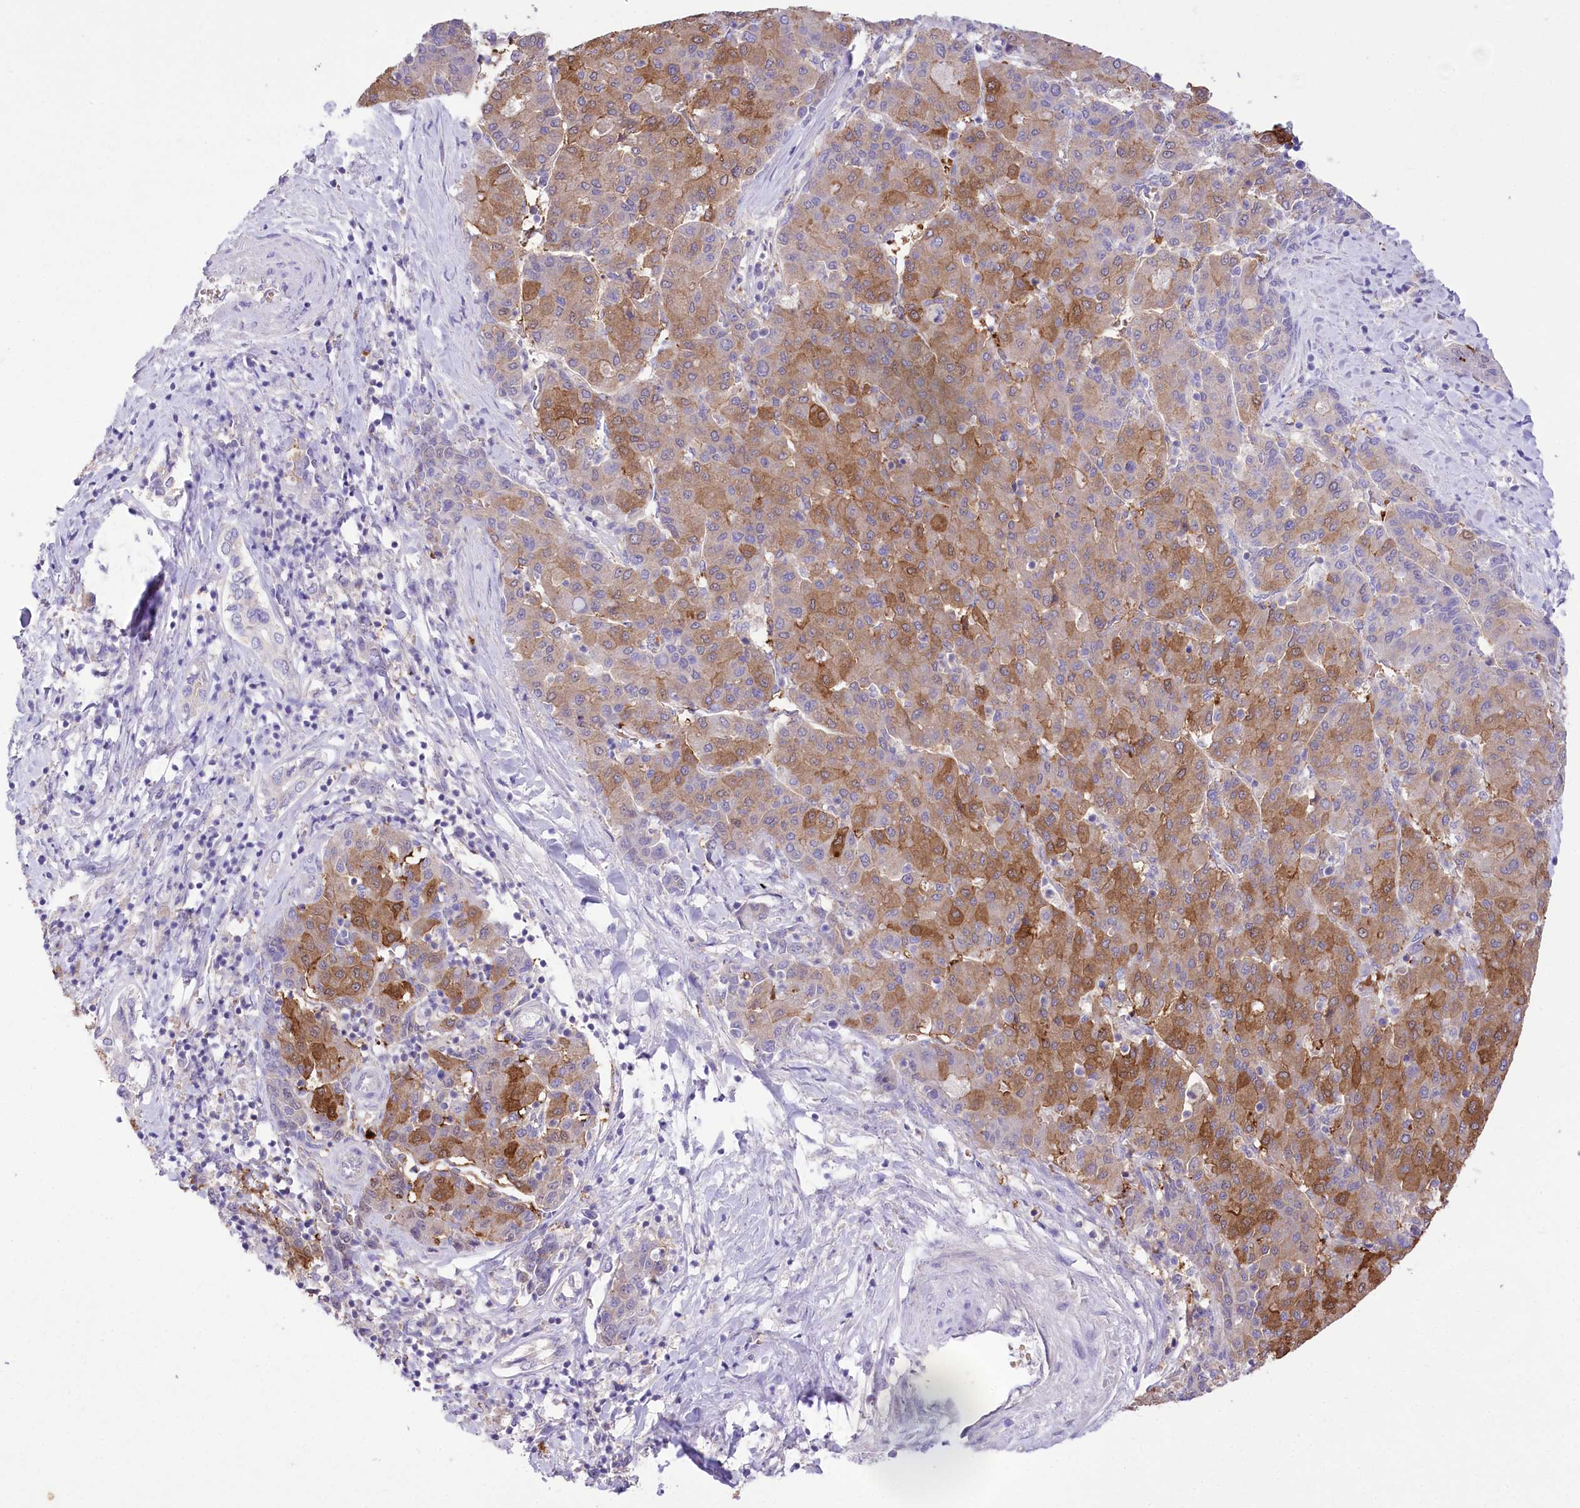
{"staining": {"intensity": "moderate", "quantity": "25%-75%", "location": "cytoplasmic/membranous"}, "tissue": "liver cancer", "cell_type": "Tumor cells", "image_type": "cancer", "snomed": [{"axis": "morphology", "description": "Carcinoma, Hepatocellular, NOS"}, {"axis": "topography", "description": "Liver"}], "caption": "IHC histopathology image of neoplastic tissue: human hepatocellular carcinoma (liver) stained using IHC reveals medium levels of moderate protein expression localized specifically in the cytoplasmic/membranous of tumor cells, appearing as a cytoplasmic/membranous brown color.", "gene": "PRSS53", "patient": {"sex": "male", "age": 65}}